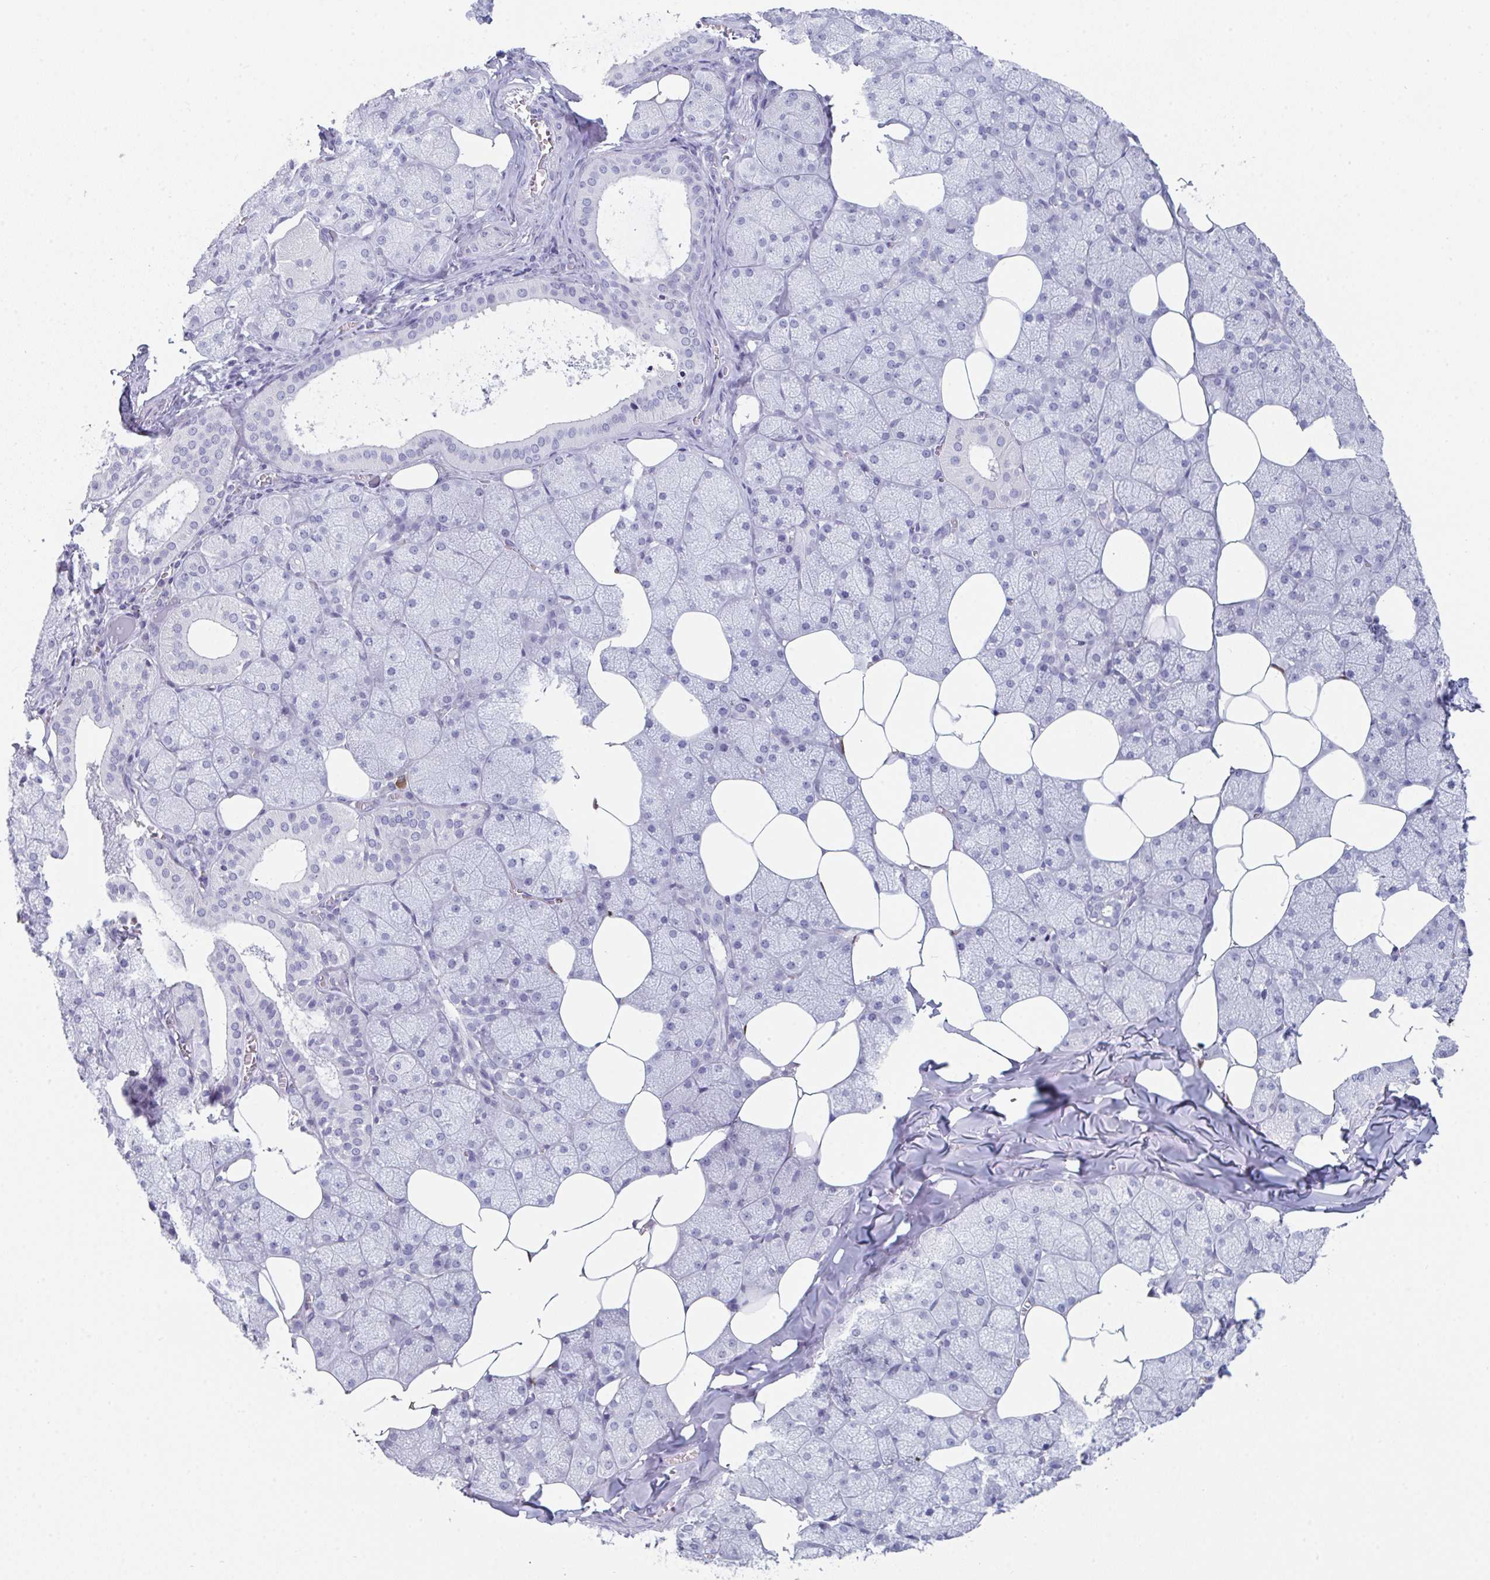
{"staining": {"intensity": "negative", "quantity": "none", "location": "none"}, "tissue": "salivary gland", "cell_type": "Glandular cells", "image_type": "normal", "snomed": [{"axis": "morphology", "description": "Normal tissue, NOS"}, {"axis": "topography", "description": "Salivary gland"}, {"axis": "topography", "description": "Peripheral nerve tissue"}], "caption": "This is an IHC histopathology image of normal human salivary gland. There is no staining in glandular cells.", "gene": "RUBCN", "patient": {"sex": "male", "age": 38}}